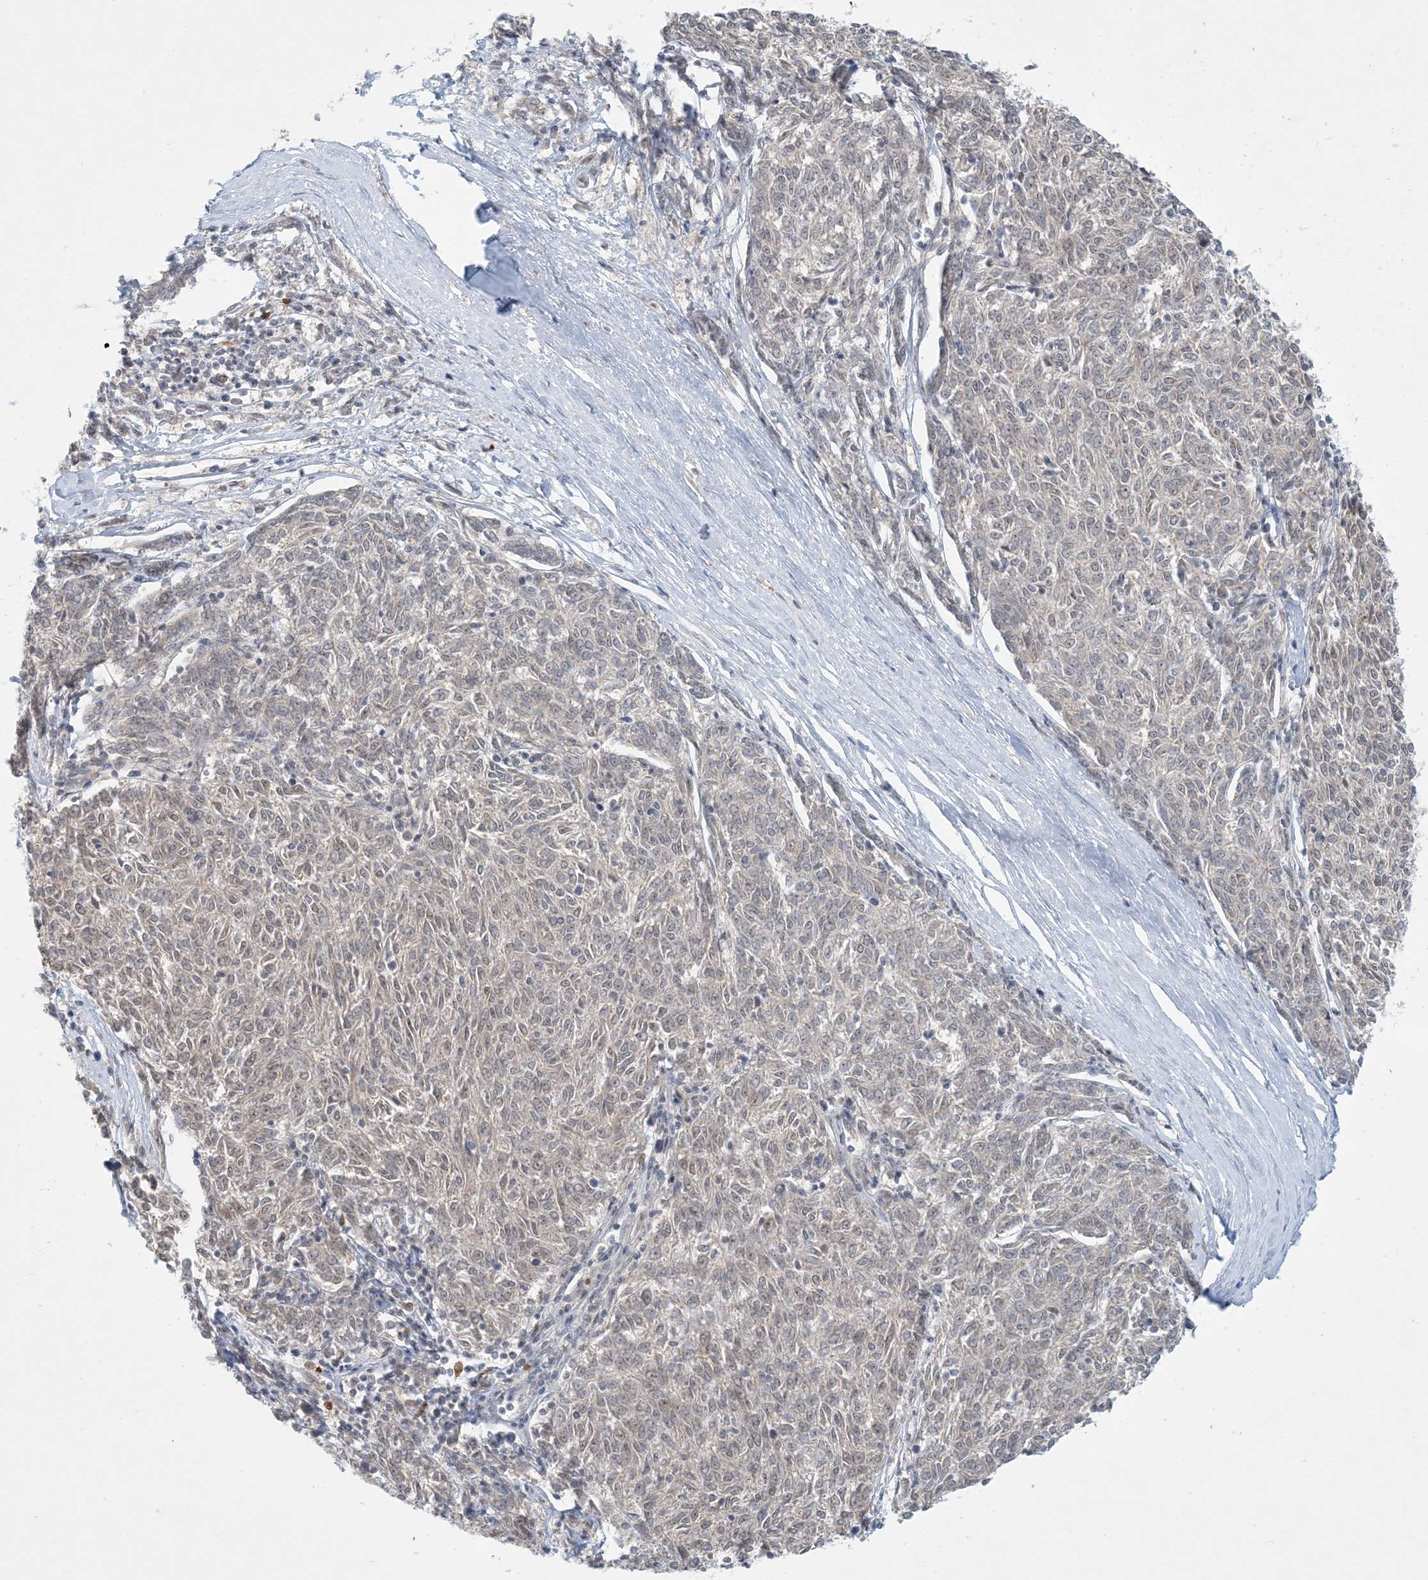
{"staining": {"intensity": "weak", "quantity": "25%-75%", "location": "nuclear"}, "tissue": "melanoma", "cell_type": "Tumor cells", "image_type": "cancer", "snomed": [{"axis": "morphology", "description": "Malignant melanoma, NOS"}, {"axis": "topography", "description": "Skin"}], "caption": "Weak nuclear positivity is identified in about 25%-75% of tumor cells in malignant melanoma.", "gene": "OBI1", "patient": {"sex": "female", "age": 72}}